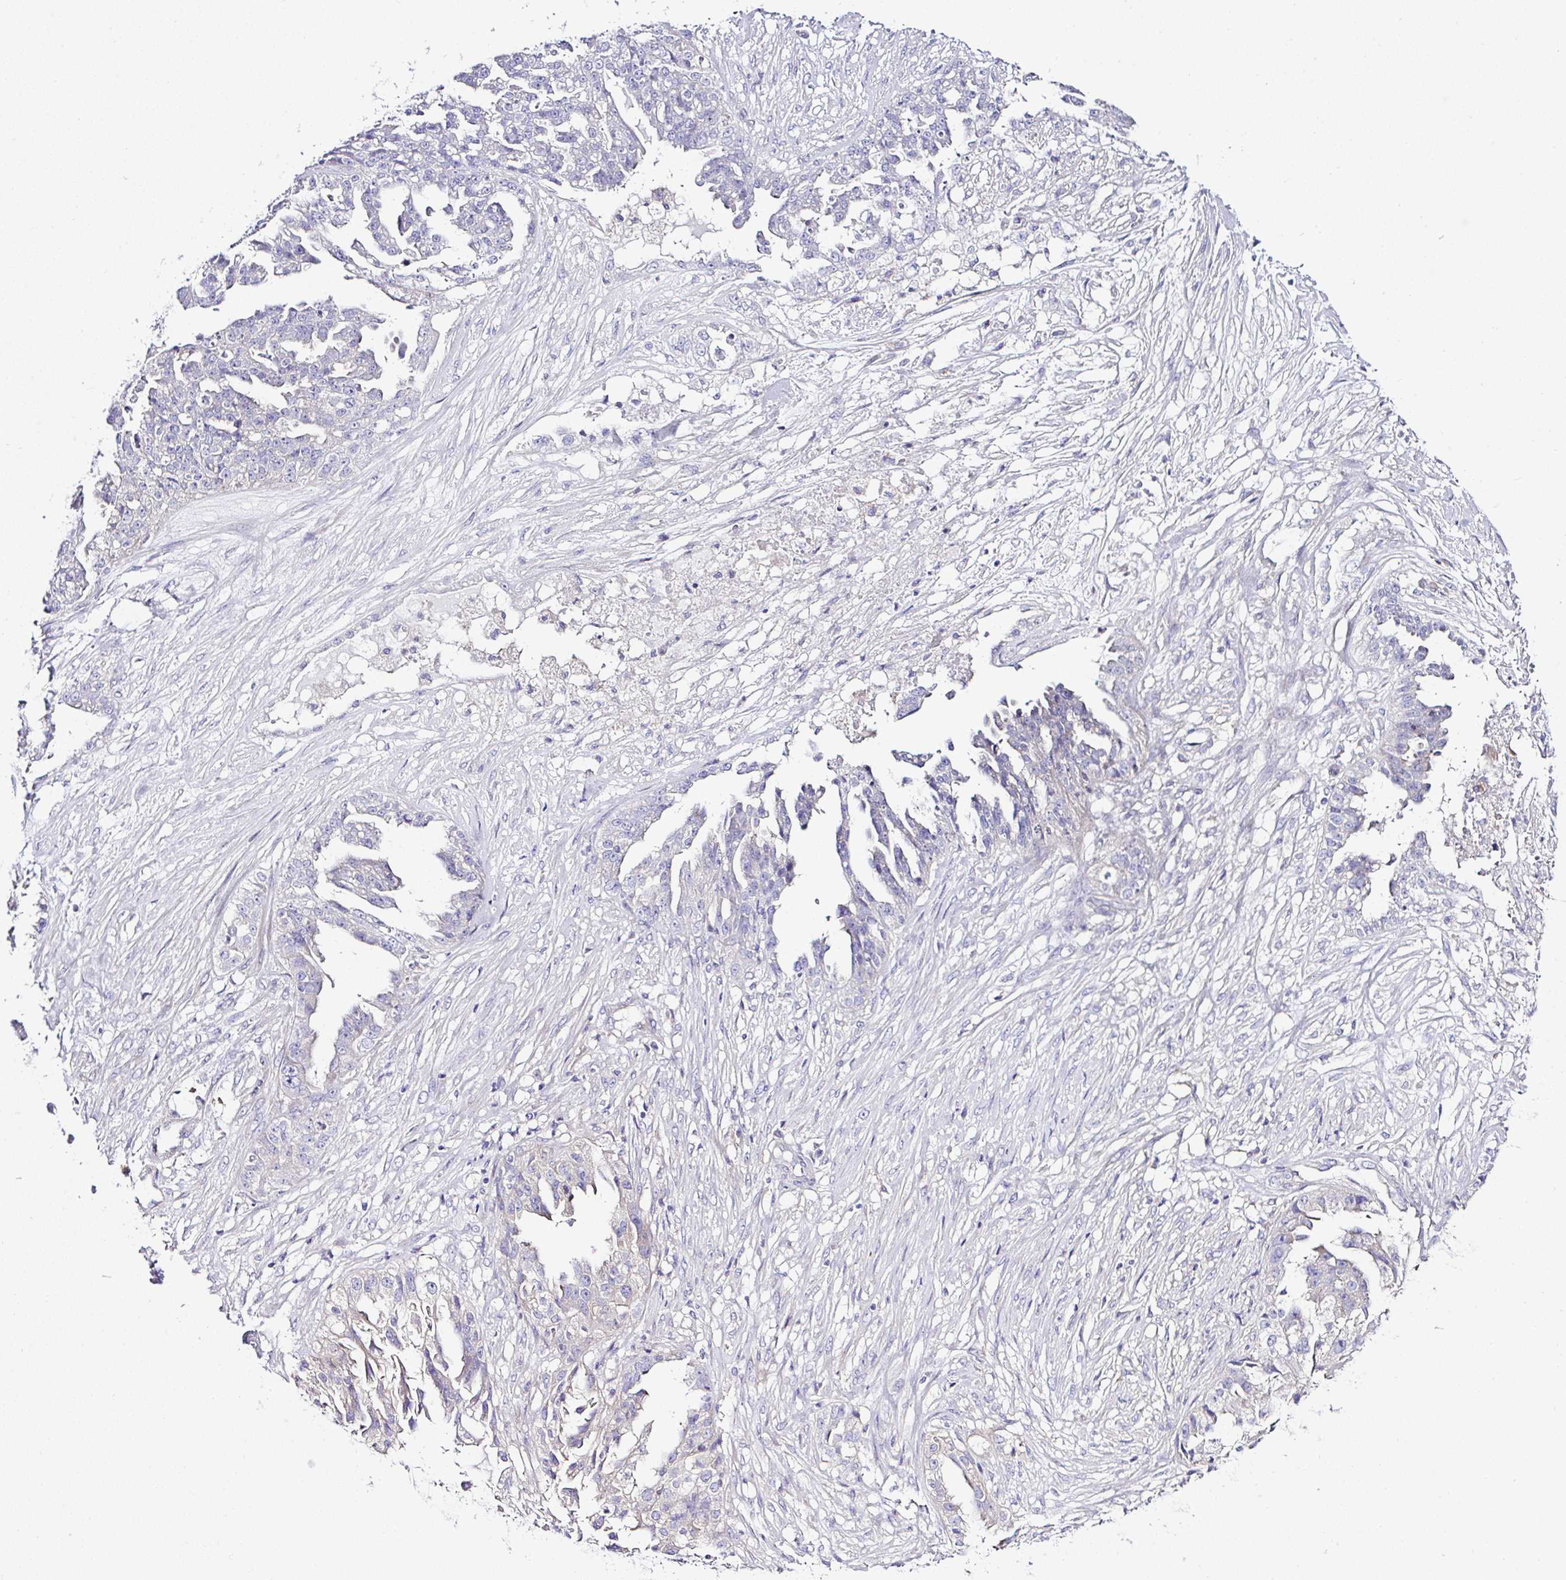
{"staining": {"intensity": "negative", "quantity": "none", "location": "none"}, "tissue": "ovarian cancer", "cell_type": "Tumor cells", "image_type": "cancer", "snomed": [{"axis": "morphology", "description": "Cystadenocarcinoma, serous, NOS"}, {"axis": "topography", "description": "Ovary"}], "caption": "Ovarian serous cystadenocarcinoma stained for a protein using immunohistochemistry (IHC) reveals no positivity tumor cells.", "gene": "OR4P4", "patient": {"sex": "female", "age": 58}}